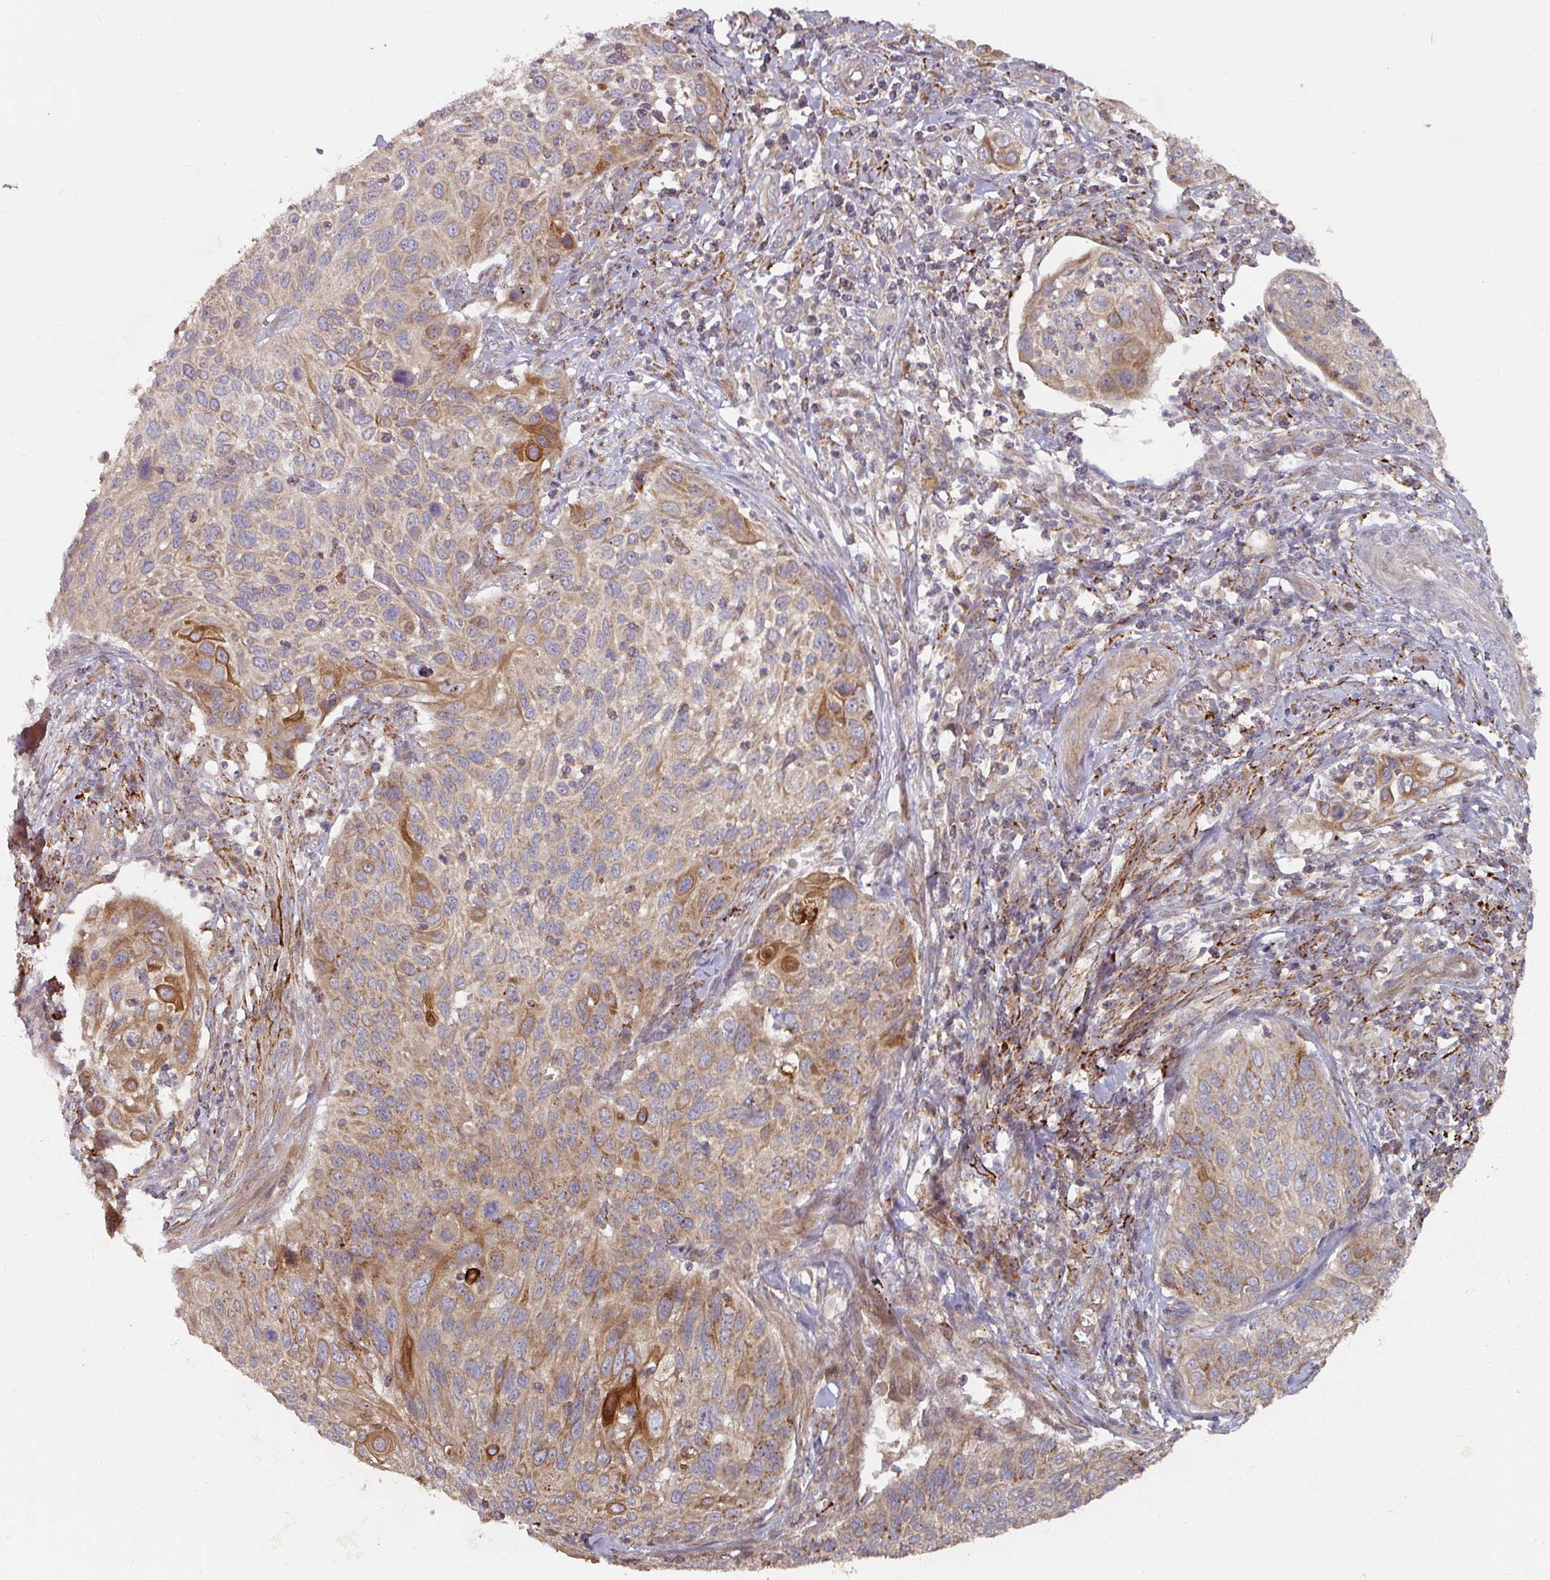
{"staining": {"intensity": "moderate", "quantity": "25%-75%", "location": "cytoplasmic/membranous"}, "tissue": "cervical cancer", "cell_type": "Tumor cells", "image_type": "cancer", "snomed": [{"axis": "morphology", "description": "Squamous cell carcinoma, NOS"}, {"axis": "topography", "description": "Cervix"}], "caption": "A micrograph of cervical cancer (squamous cell carcinoma) stained for a protein demonstrates moderate cytoplasmic/membranous brown staining in tumor cells.", "gene": "DNAJC7", "patient": {"sex": "female", "age": 70}}